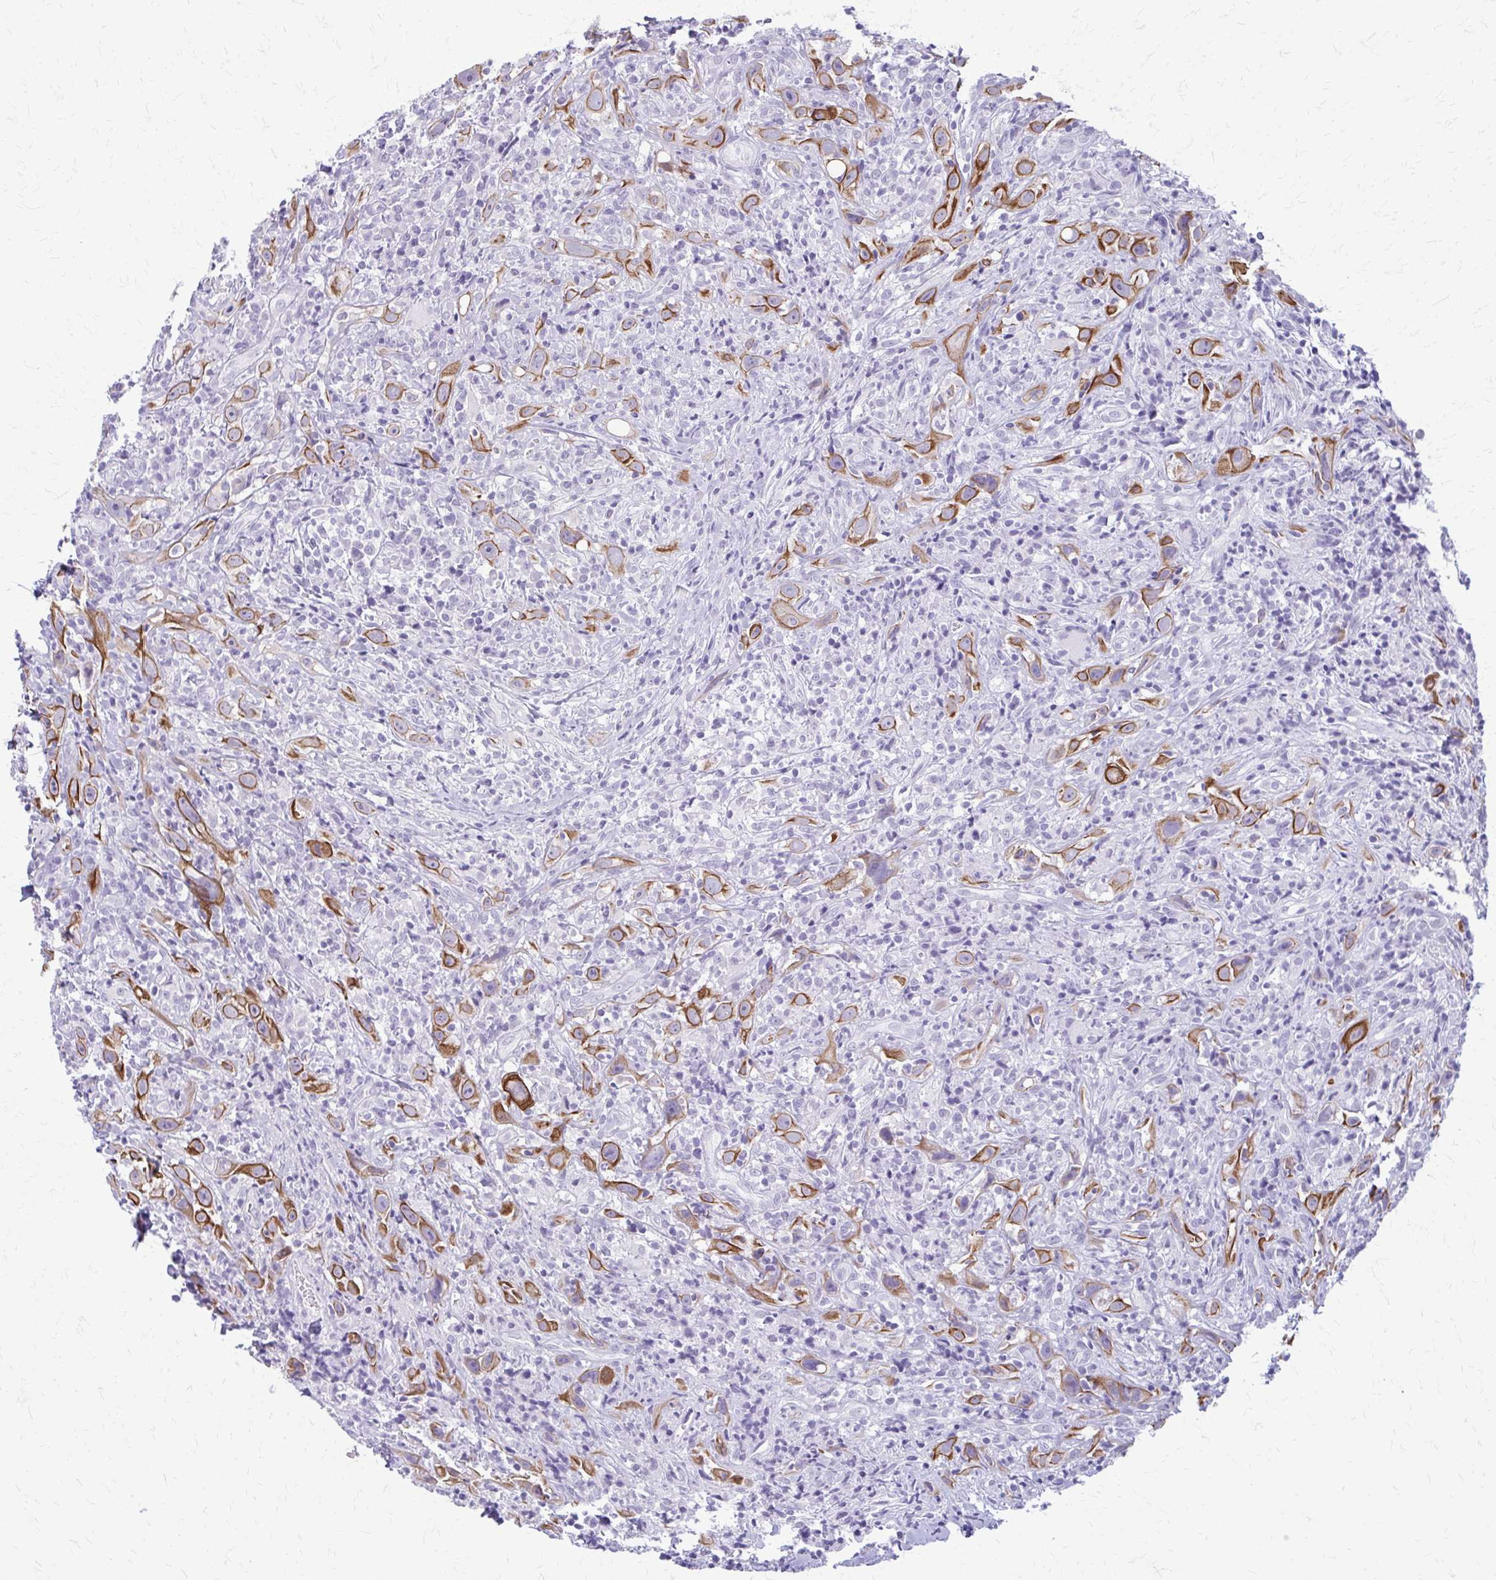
{"staining": {"intensity": "strong", "quantity": ">75%", "location": "cytoplasmic/membranous"}, "tissue": "head and neck cancer", "cell_type": "Tumor cells", "image_type": "cancer", "snomed": [{"axis": "morphology", "description": "Squamous cell carcinoma, NOS"}, {"axis": "topography", "description": "Head-Neck"}], "caption": "Head and neck cancer (squamous cell carcinoma) stained with IHC displays strong cytoplasmic/membranous positivity in approximately >75% of tumor cells.", "gene": "KRT5", "patient": {"sex": "female", "age": 95}}